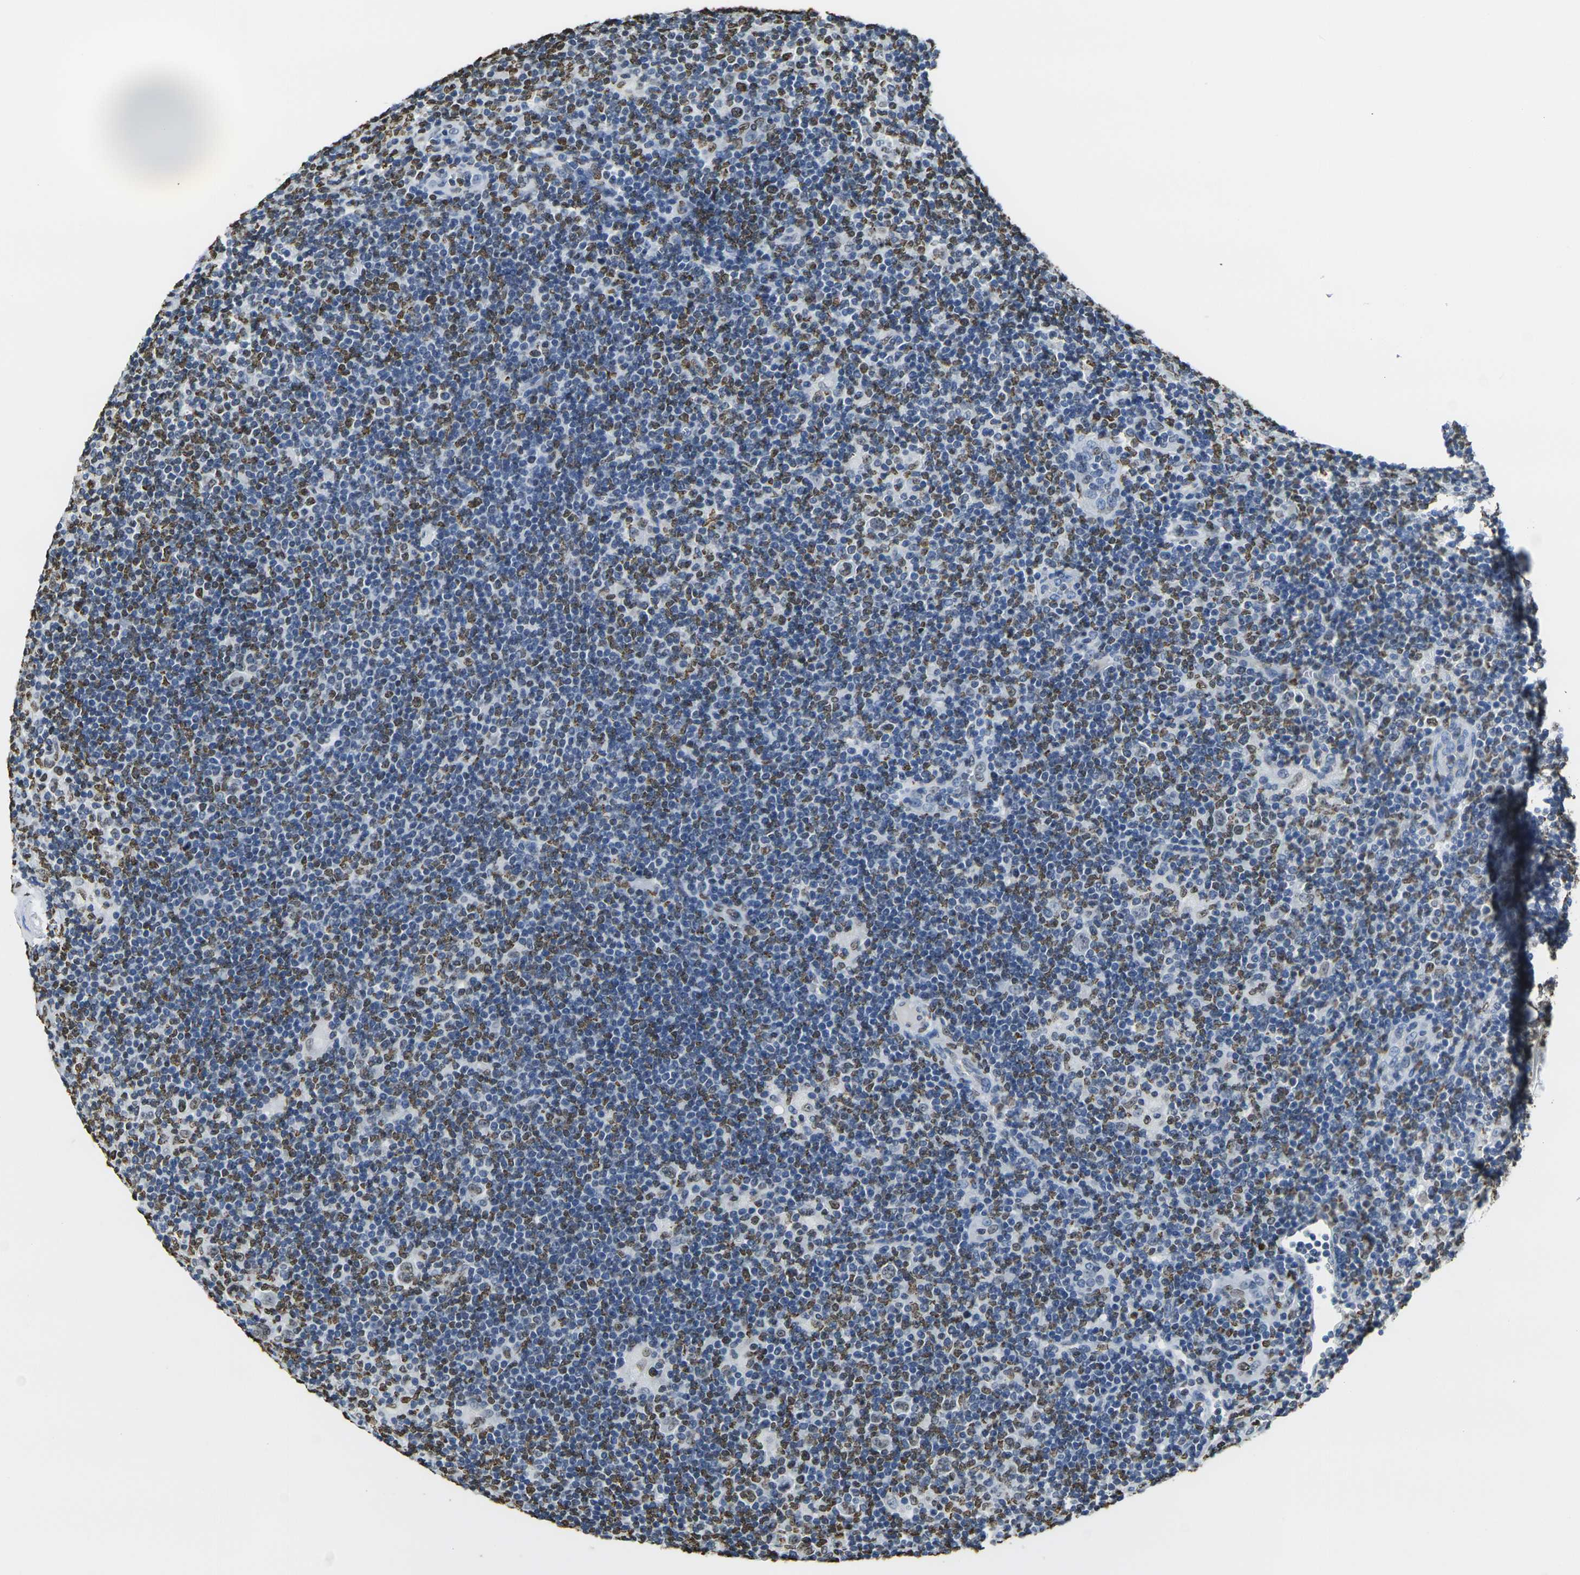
{"staining": {"intensity": "negative", "quantity": "none", "location": "none"}, "tissue": "lymphoma", "cell_type": "Tumor cells", "image_type": "cancer", "snomed": [{"axis": "morphology", "description": "Hodgkin's disease, NOS"}, {"axis": "topography", "description": "Lymph node"}], "caption": "IHC image of neoplastic tissue: human Hodgkin's disease stained with DAB exhibits no significant protein staining in tumor cells. The staining is performed using DAB (3,3'-diaminobenzidine) brown chromogen with nuclei counter-stained in using hematoxylin.", "gene": "DRAXIN", "patient": {"sex": "female", "age": 57}}